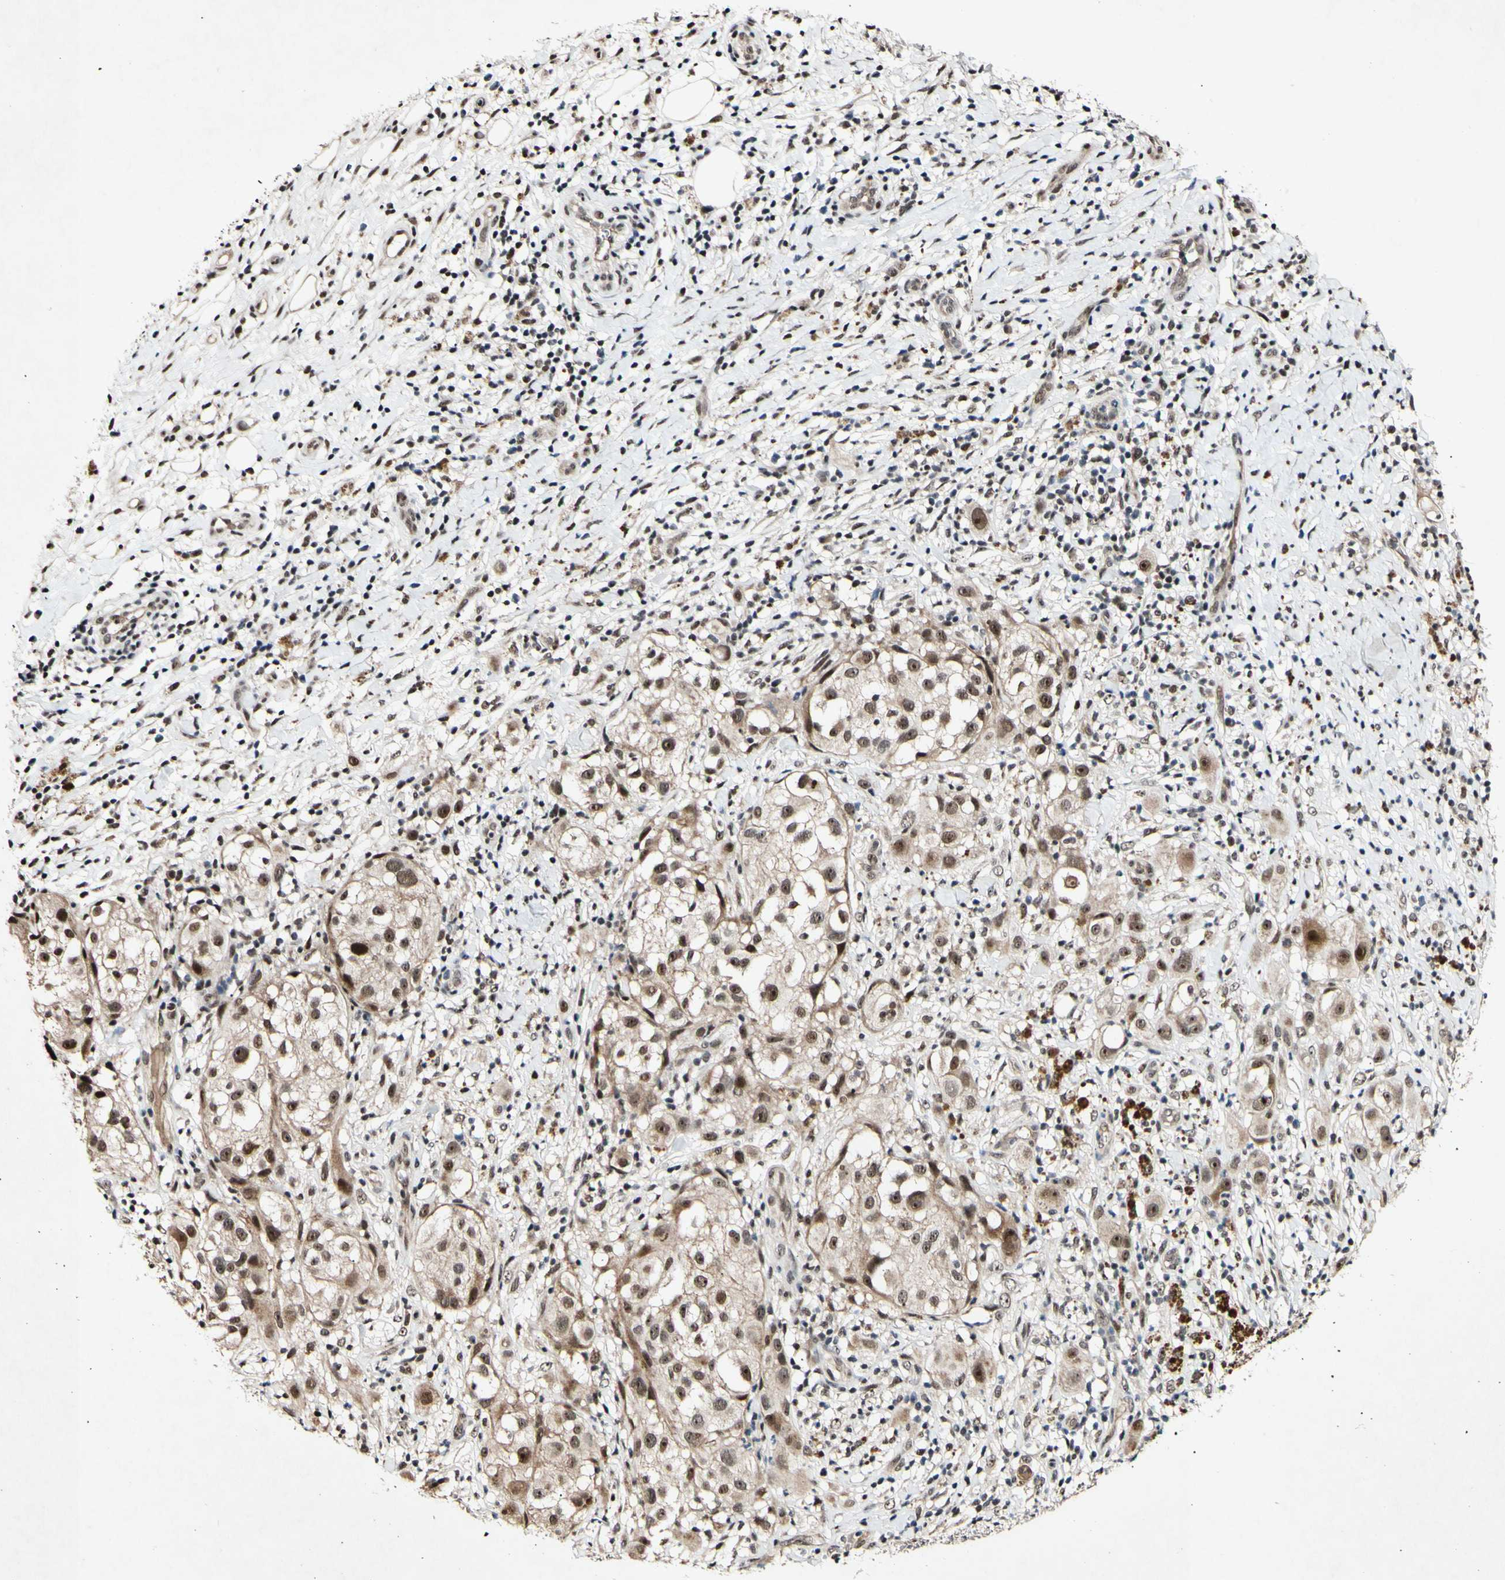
{"staining": {"intensity": "moderate", "quantity": ">75%", "location": "cytoplasmic/membranous,nuclear"}, "tissue": "melanoma", "cell_type": "Tumor cells", "image_type": "cancer", "snomed": [{"axis": "morphology", "description": "Necrosis, NOS"}, {"axis": "morphology", "description": "Malignant melanoma, NOS"}, {"axis": "topography", "description": "Skin"}], "caption": "A brown stain labels moderate cytoplasmic/membranous and nuclear positivity of a protein in malignant melanoma tumor cells. The protein is stained brown, and the nuclei are stained in blue (DAB IHC with brightfield microscopy, high magnification).", "gene": "POLR2F", "patient": {"sex": "female", "age": 87}}